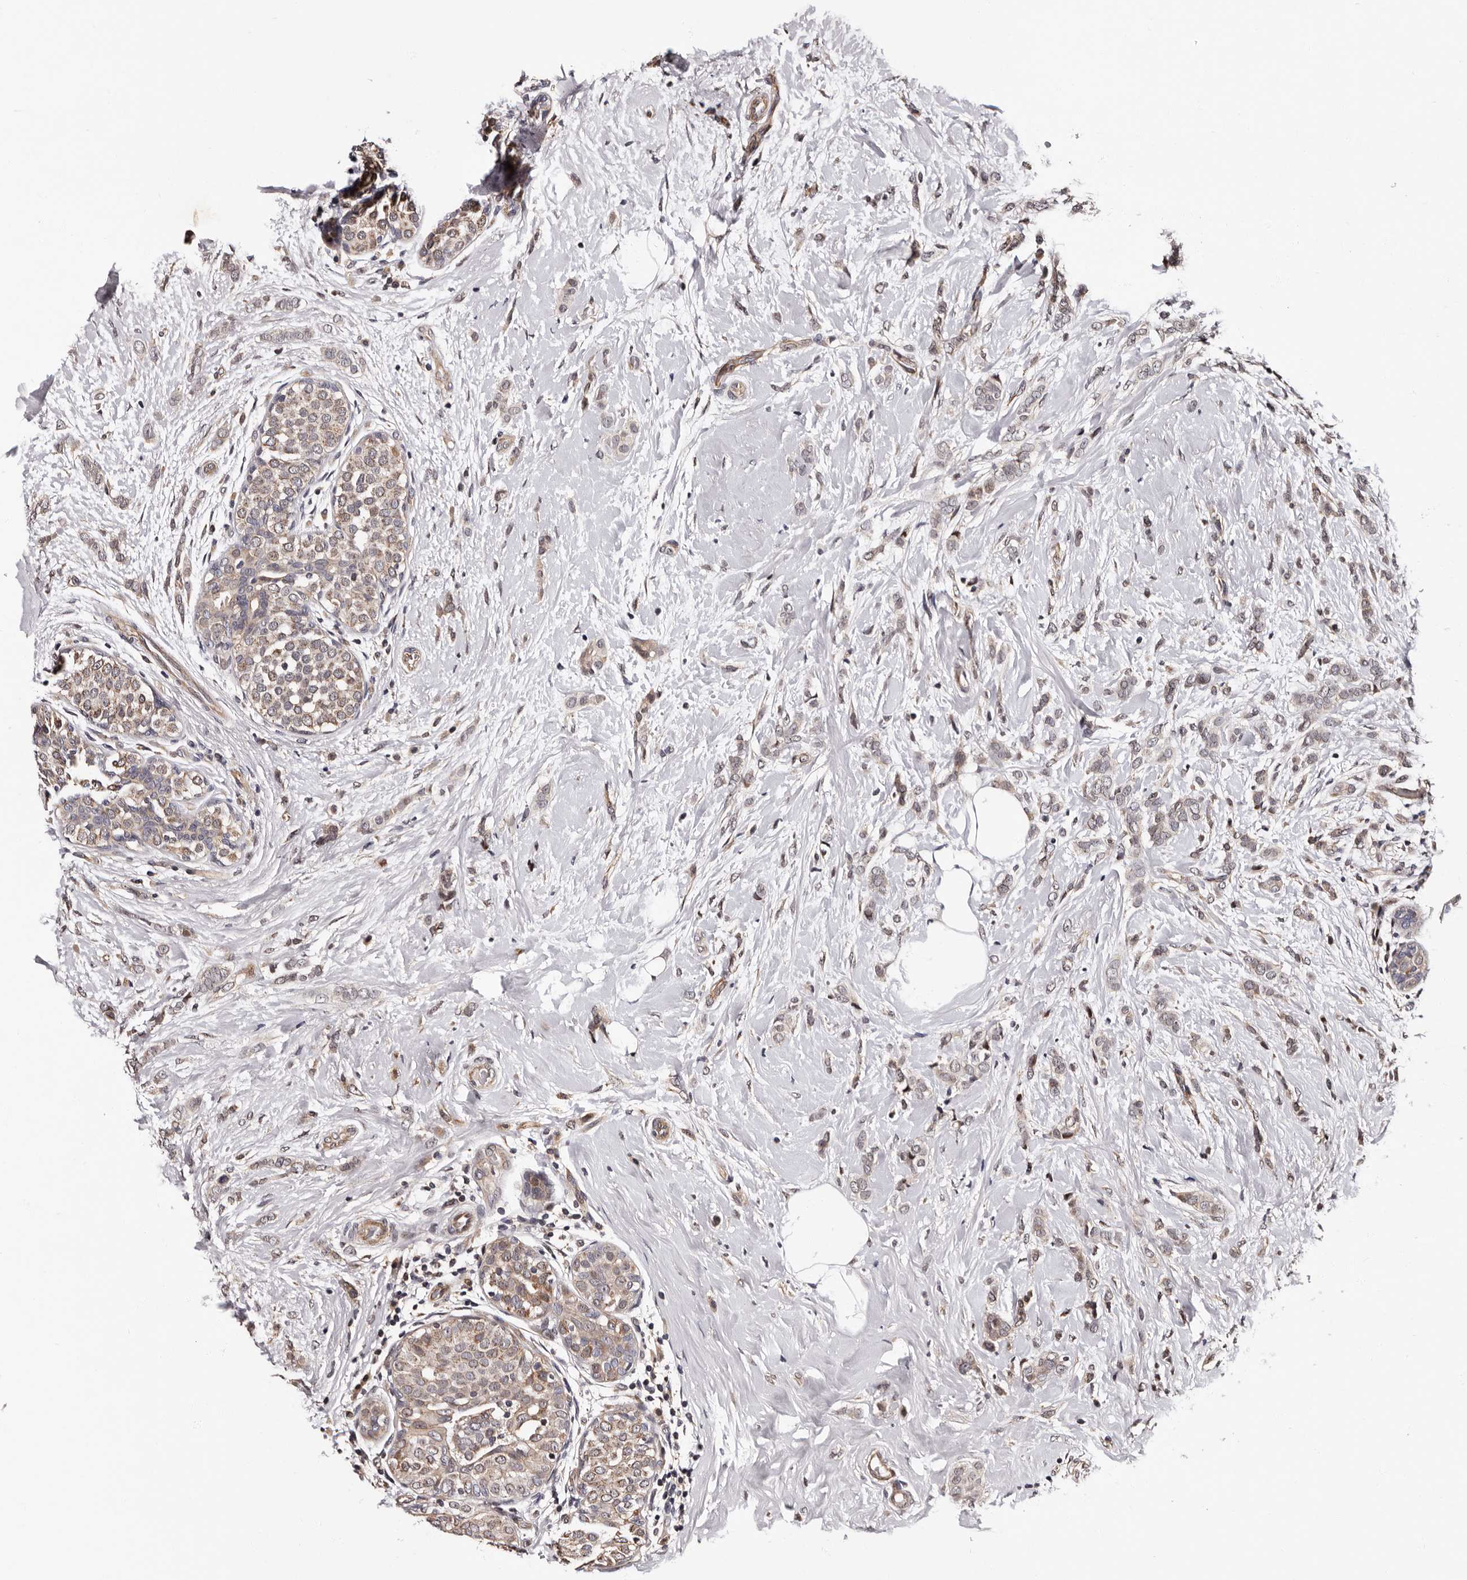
{"staining": {"intensity": "weak", "quantity": ">75%", "location": "cytoplasmic/membranous"}, "tissue": "breast cancer", "cell_type": "Tumor cells", "image_type": "cancer", "snomed": [{"axis": "morphology", "description": "Lobular carcinoma, in situ"}, {"axis": "morphology", "description": "Lobular carcinoma"}, {"axis": "topography", "description": "Breast"}], "caption": "The image displays staining of breast cancer (lobular carcinoma), revealing weak cytoplasmic/membranous protein staining (brown color) within tumor cells. (DAB (3,3'-diaminobenzidine) IHC, brown staining for protein, blue staining for nuclei).", "gene": "GLRX3", "patient": {"sex": "female", "age": 41}}